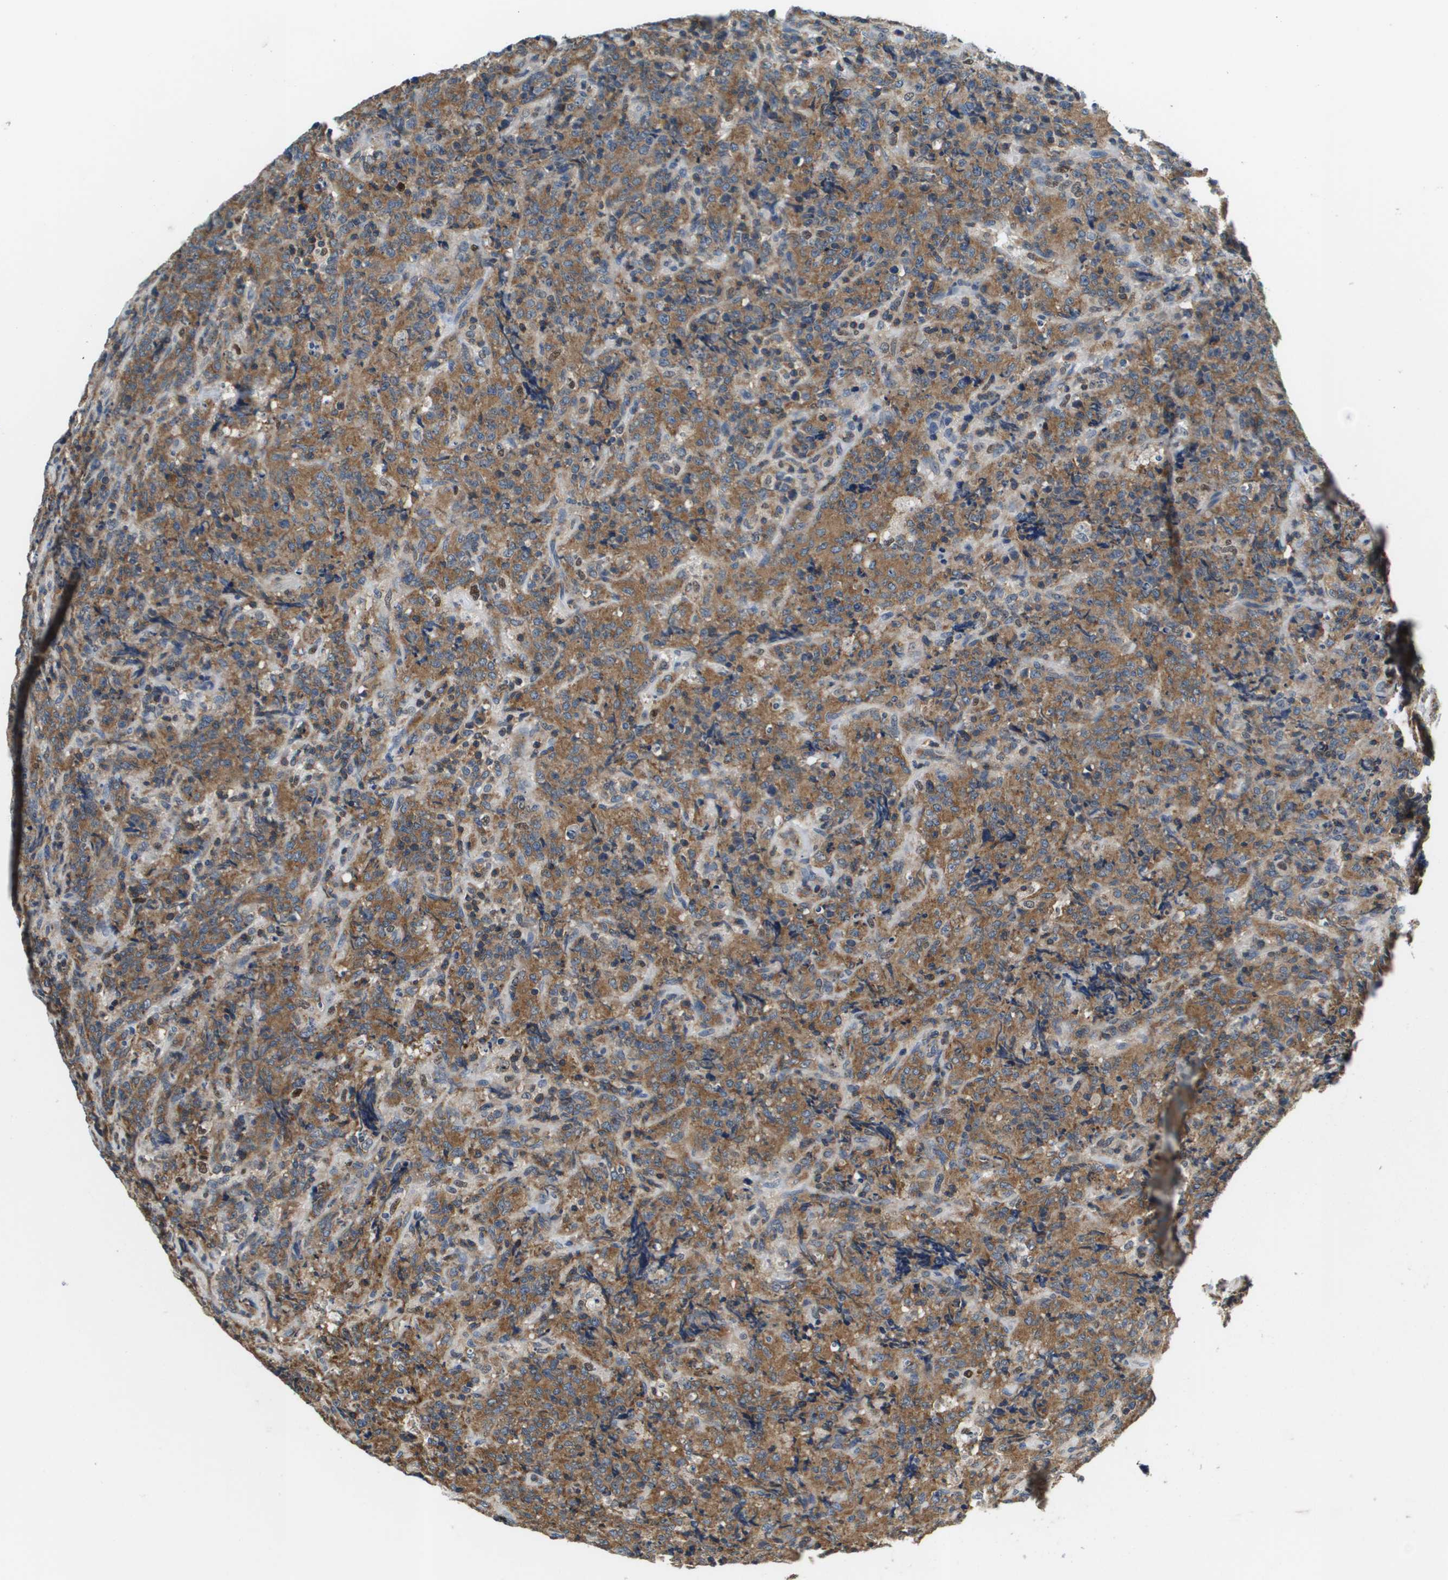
{"staining": {"intensity": "moderate", "quantity": ">75%", "location": "cytoplasmic/membranous"}, "tissue": "lymphoma", "cell_type": "Tumor cells", "image_type": "cancer", "snomed": [{"axis": "morphology", "description": "Malignant lymphoma, non-Hodgkin's type, High grade"}, {"axis": "topography", "description": "Tonsil"}], "caption": "Protein expression analysis of human high-grade malignant lymphoma, non-Hodgkin's type reveals moderate cytoplasmic/membranous positivity in about >75% of tumor cells.", "gene": "KCNQ5", "patient": {"sex": "female", "age": 36}}